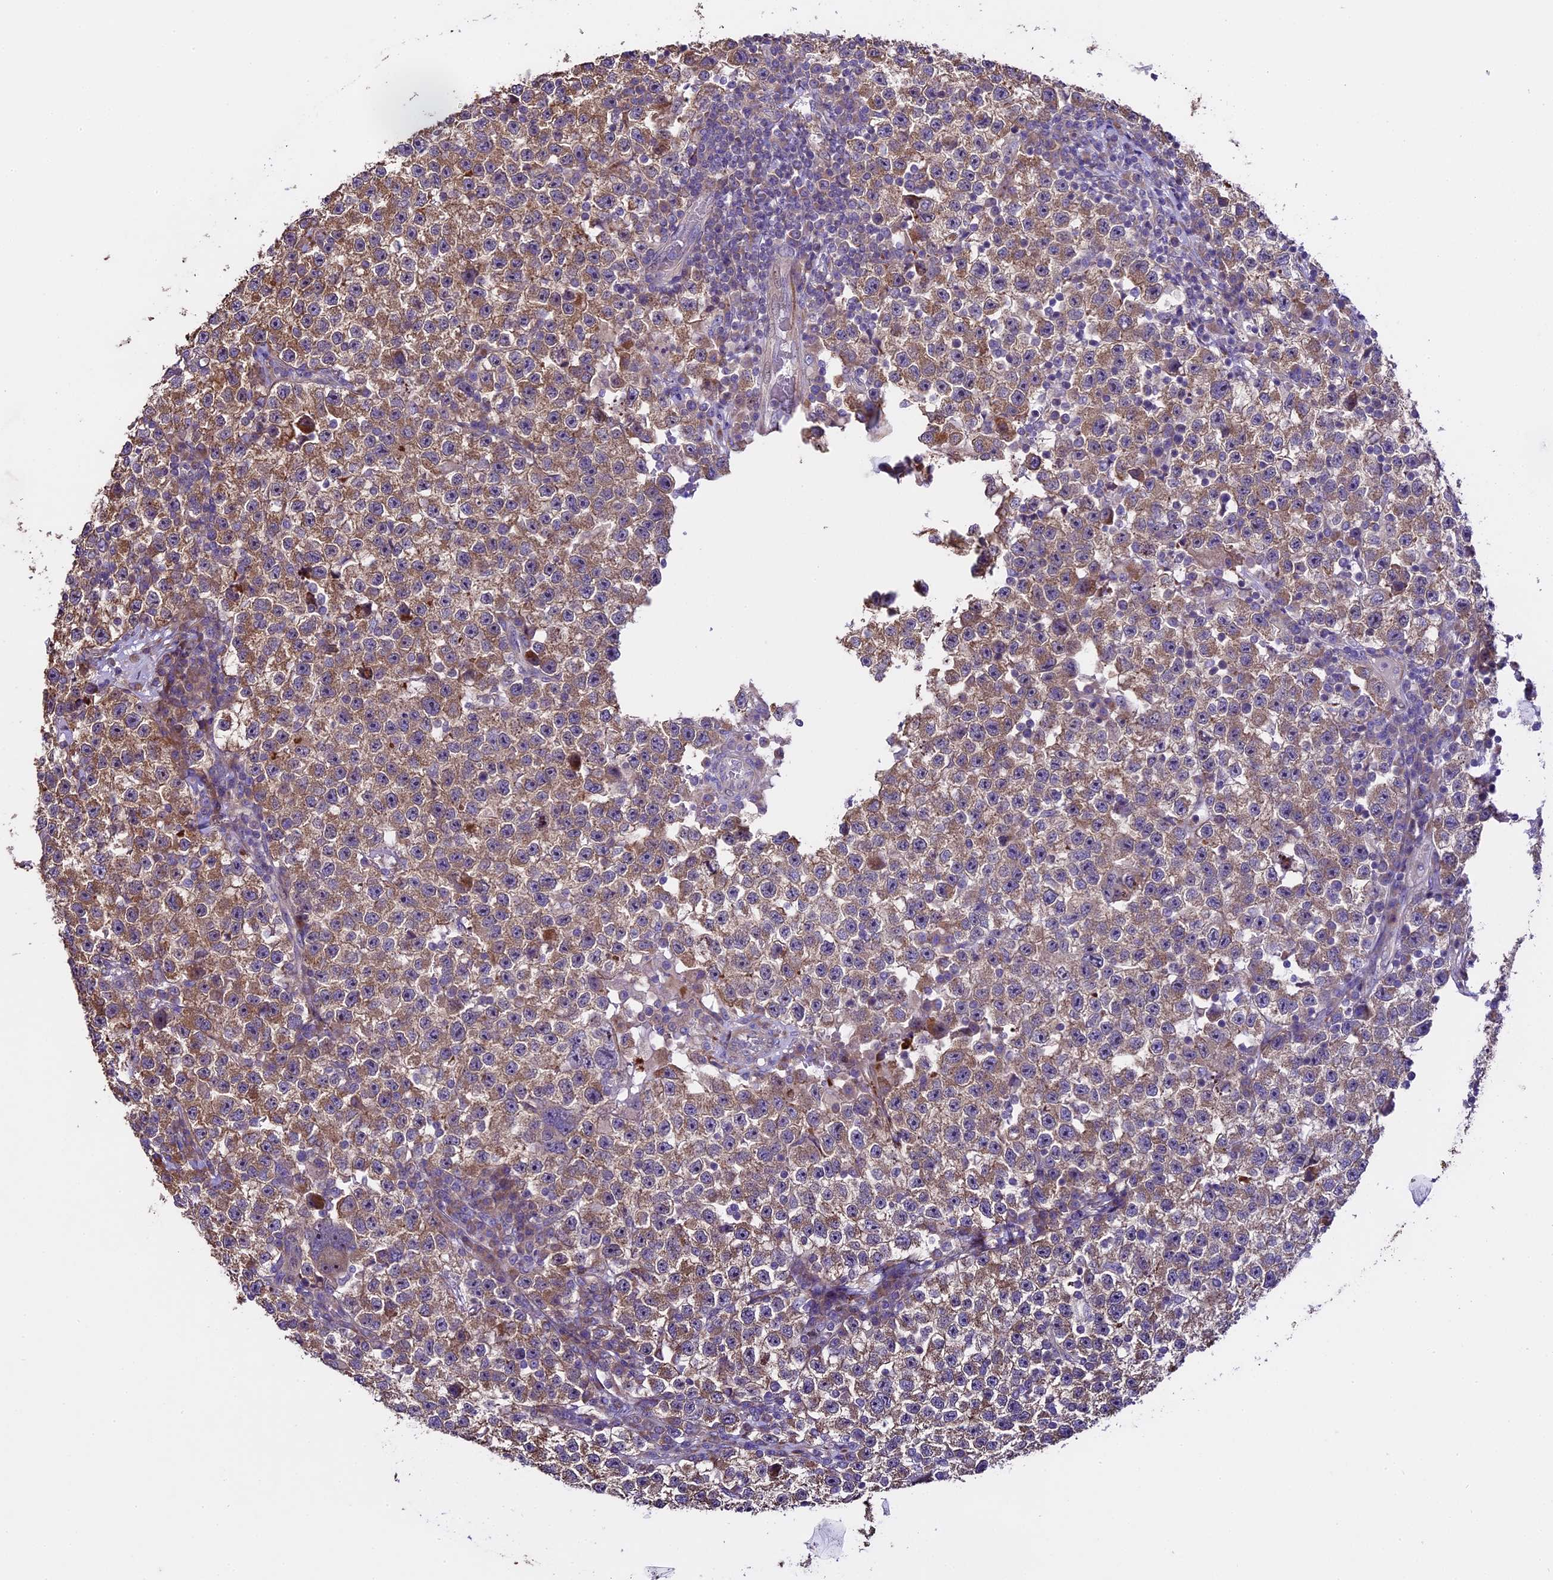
{"staining": {"intensity": "moderate", "quantity": ">75%", "location": "cytoplasmic/membranous"}, "tissue": "testis cancer", "cell_type": "Tumor cells", "image_type": "cancer", "snomed": [{"axis": "morphology", "description": "Seminoma, NOS"}, {"axis": "topography", "description": "Testis"}], "caption": "Seminoma (testis) stained with DAB IHC exhibits medium levels of moderate cytoplasmic/membranous positivity in about >75% of tumor cells. The protein of interest is stained brown, and the nuclei are stained in blue (DAB IHC with brightfield microscopy, high magnification).", "gene": "SPIRE1", "patient": {"sex": "male", "age": 22}}